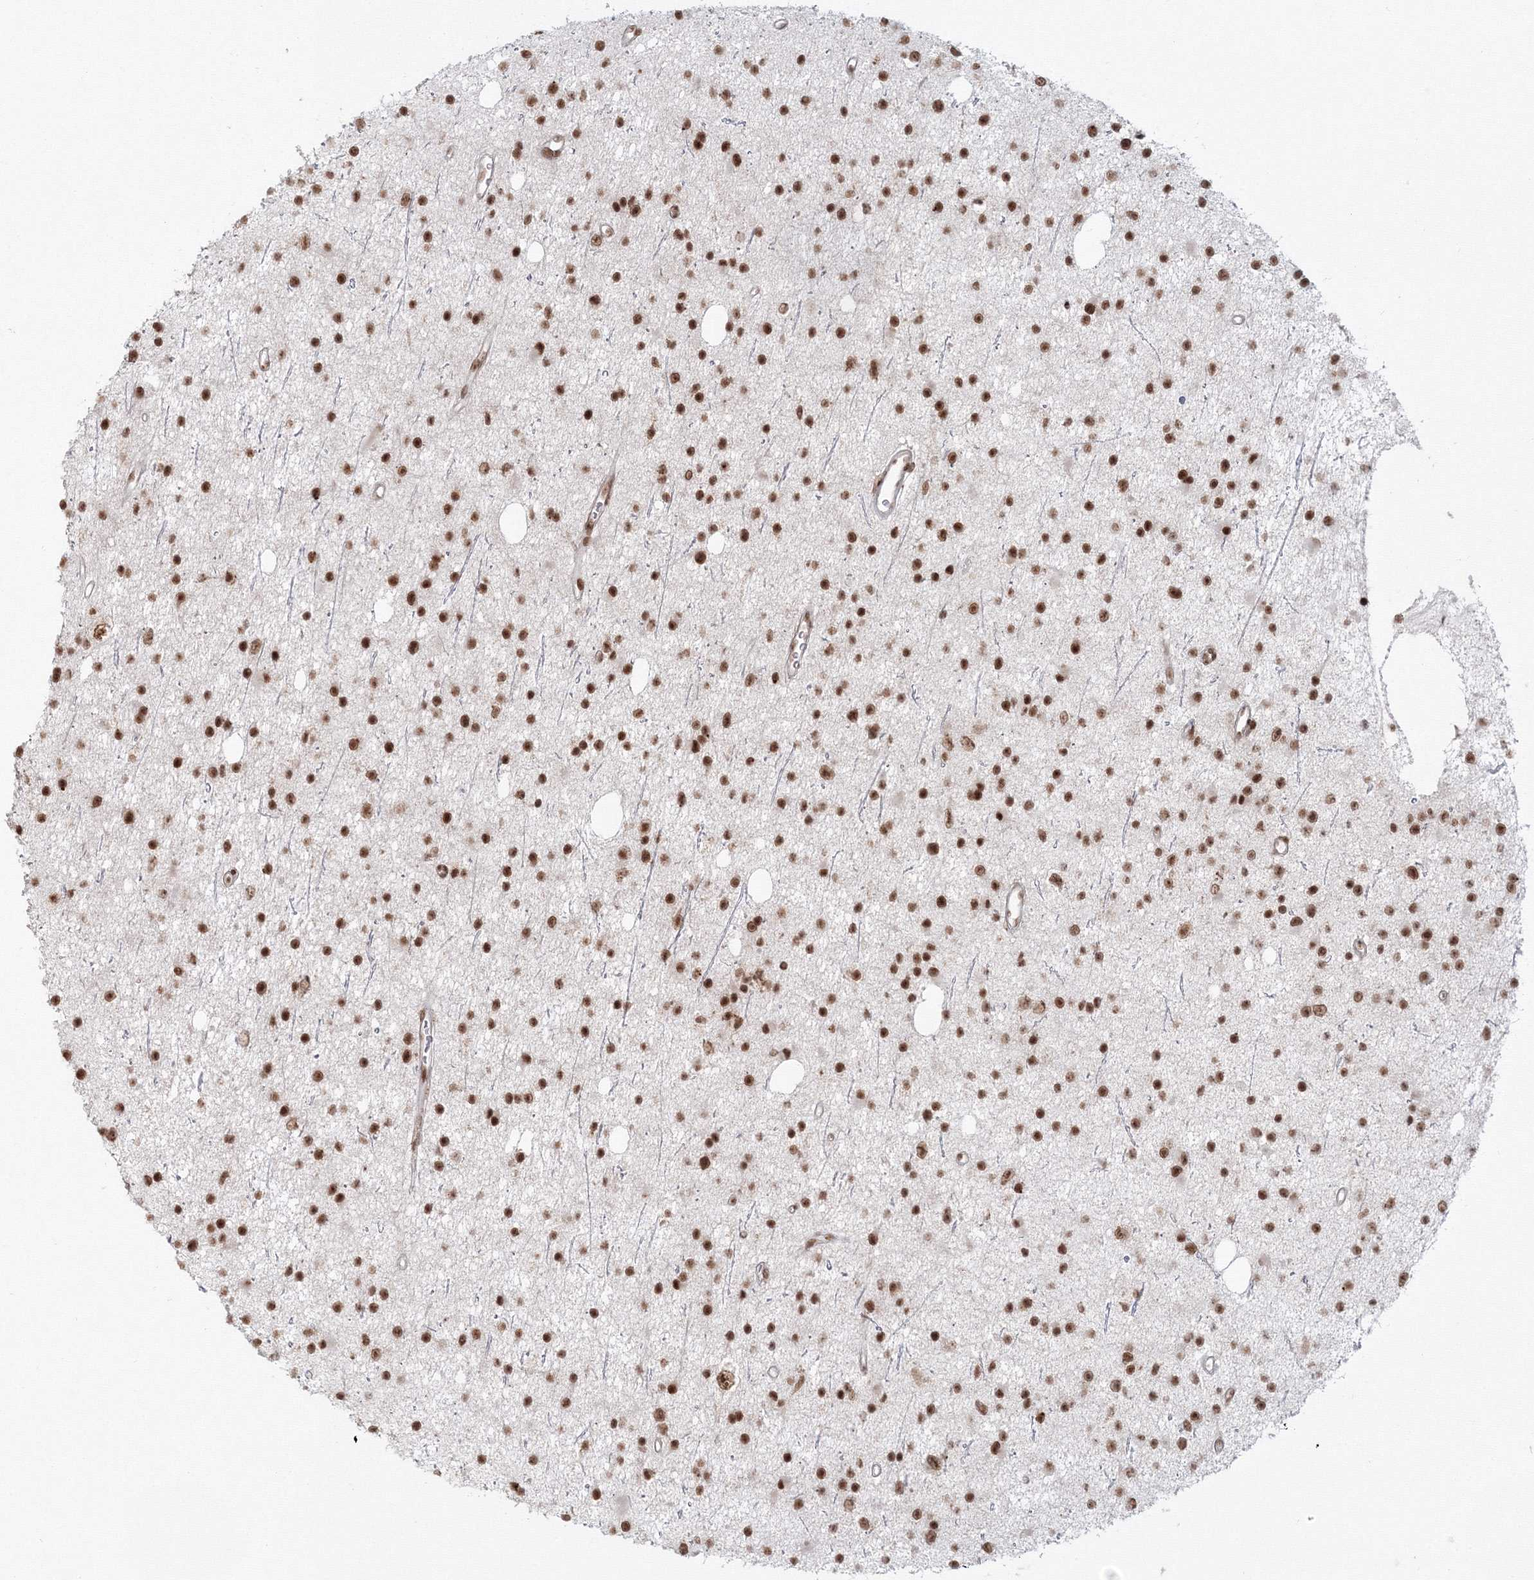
{"staining": {"intensity": "strong", "quantity": ">75%", "location": "nuclear"}, "tissue": "glioma", "cell_type": "Tumor cells", "image_type": "cancer", "snomed": [{"axis": "morphology", "description": "Glioma, malignant, Low grade"}, {"axis": "topography", "description": "Cerebral cortex"}], "caption": "High-magnification brightfield microscopy of malignant glioma (low-grade) stained with DAB (3,3'-diaminobenzidine) (brown) and counterstained with hematoxylin (blue). tumor cells exhibit strong nuclear staining is seen in about>75% of cells. (DAB IHC with brightfield microscopy, high magnification).", "gene": "KIF20A", "patient": {"sex": "female", "age": 39}}